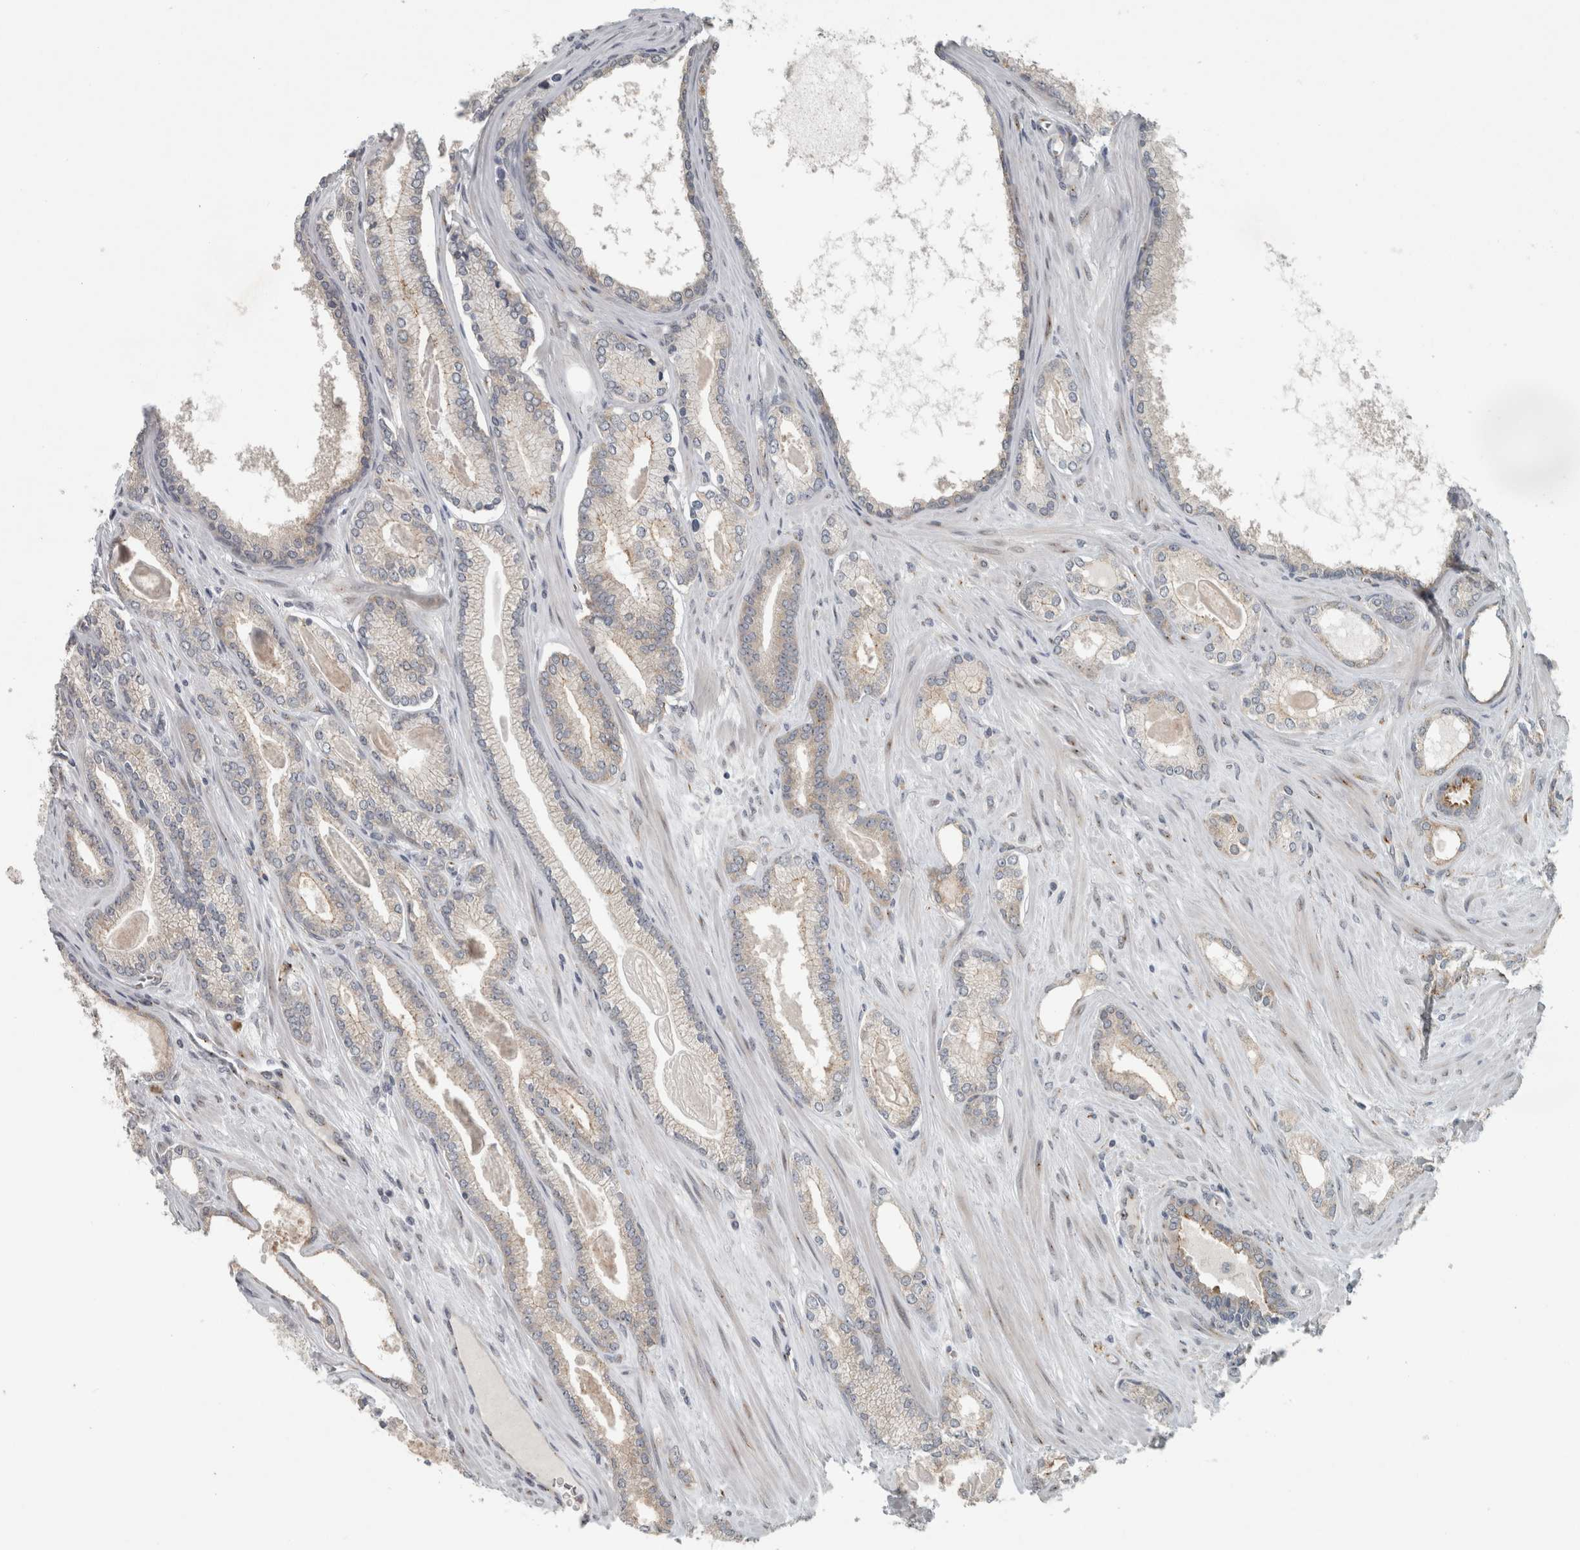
{"staining": {"intensity": "weak", "quantity": "<25%", "location": "cytoplasmic/membranous"}, "tissue": "prostate cancer", "cell_type": "Tumor cells", "image_type": "cancer", "snomed": [{"axis": "morphology", "description": "Adenocarcinoma, Low grade"}, {"axis": "topography", "description": "Prostate"}], "caption": "Prostate cancer was stained to show a protein in brown. There is no significant expression in tumor cells.", "gene": "KIF1C", "patient": {"sex": "male", "age": 70}}